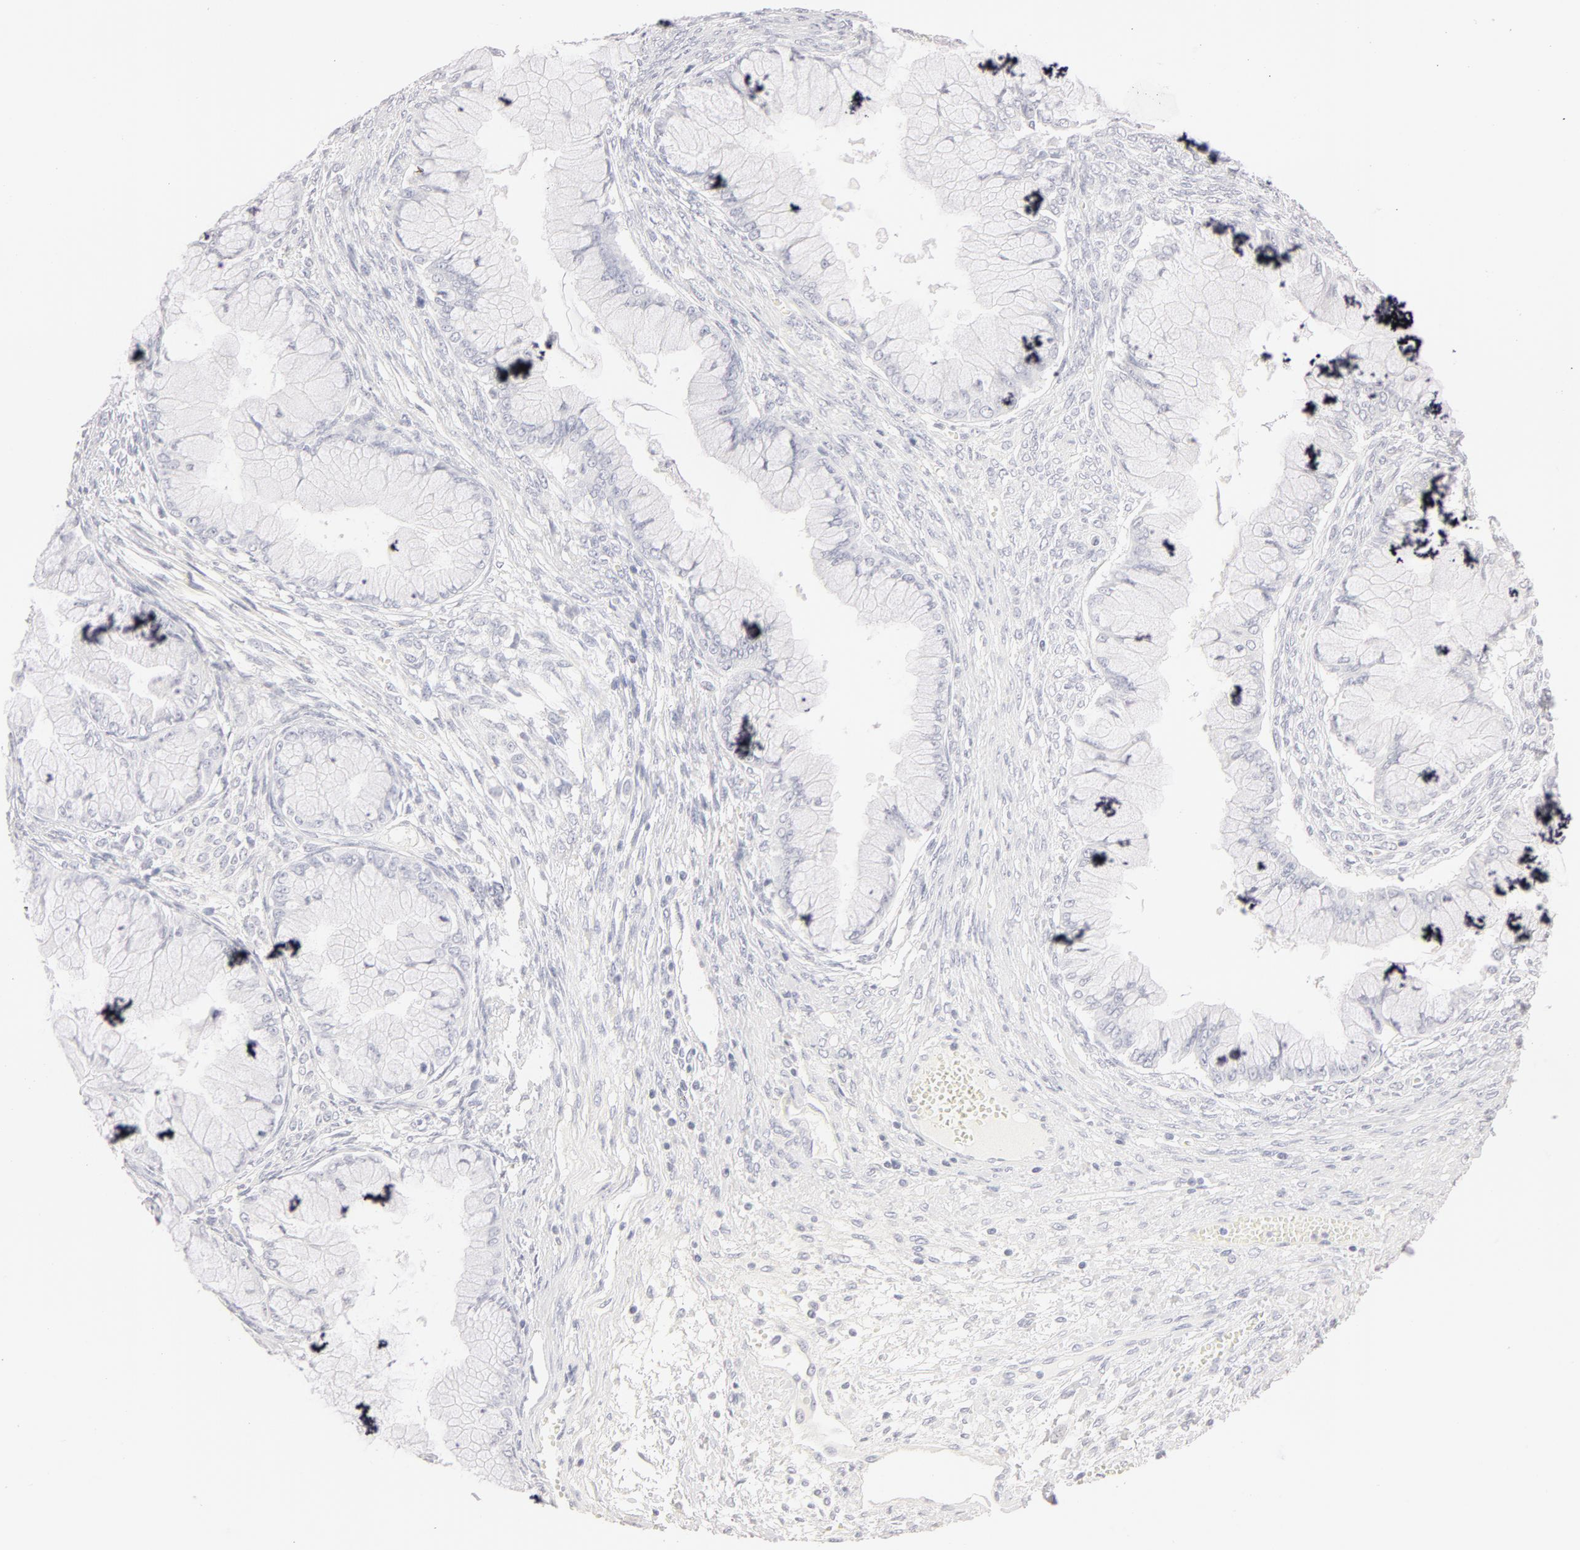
{"staining": {"intensity": "negative", "quantity": "none", "location": "none"}, "tissue": "ovarian cancer", "cell_type": "Tumor cells", "image_type": "cancer", "snomed": [{"axis": "morphology", "description": "Cystadenocarcinoma, mucinous, NOS"}, {"axis": "topography", "description": "Ovary"}], "caption": "High power microscopy histopathology image of an IHC image of ovarian cancer (mucinous cystadenocarcinoma), revealing no significant staining in tumor cells.", "gene": "LGALS7B", "patient": {"sex": "female", "age": 63}}